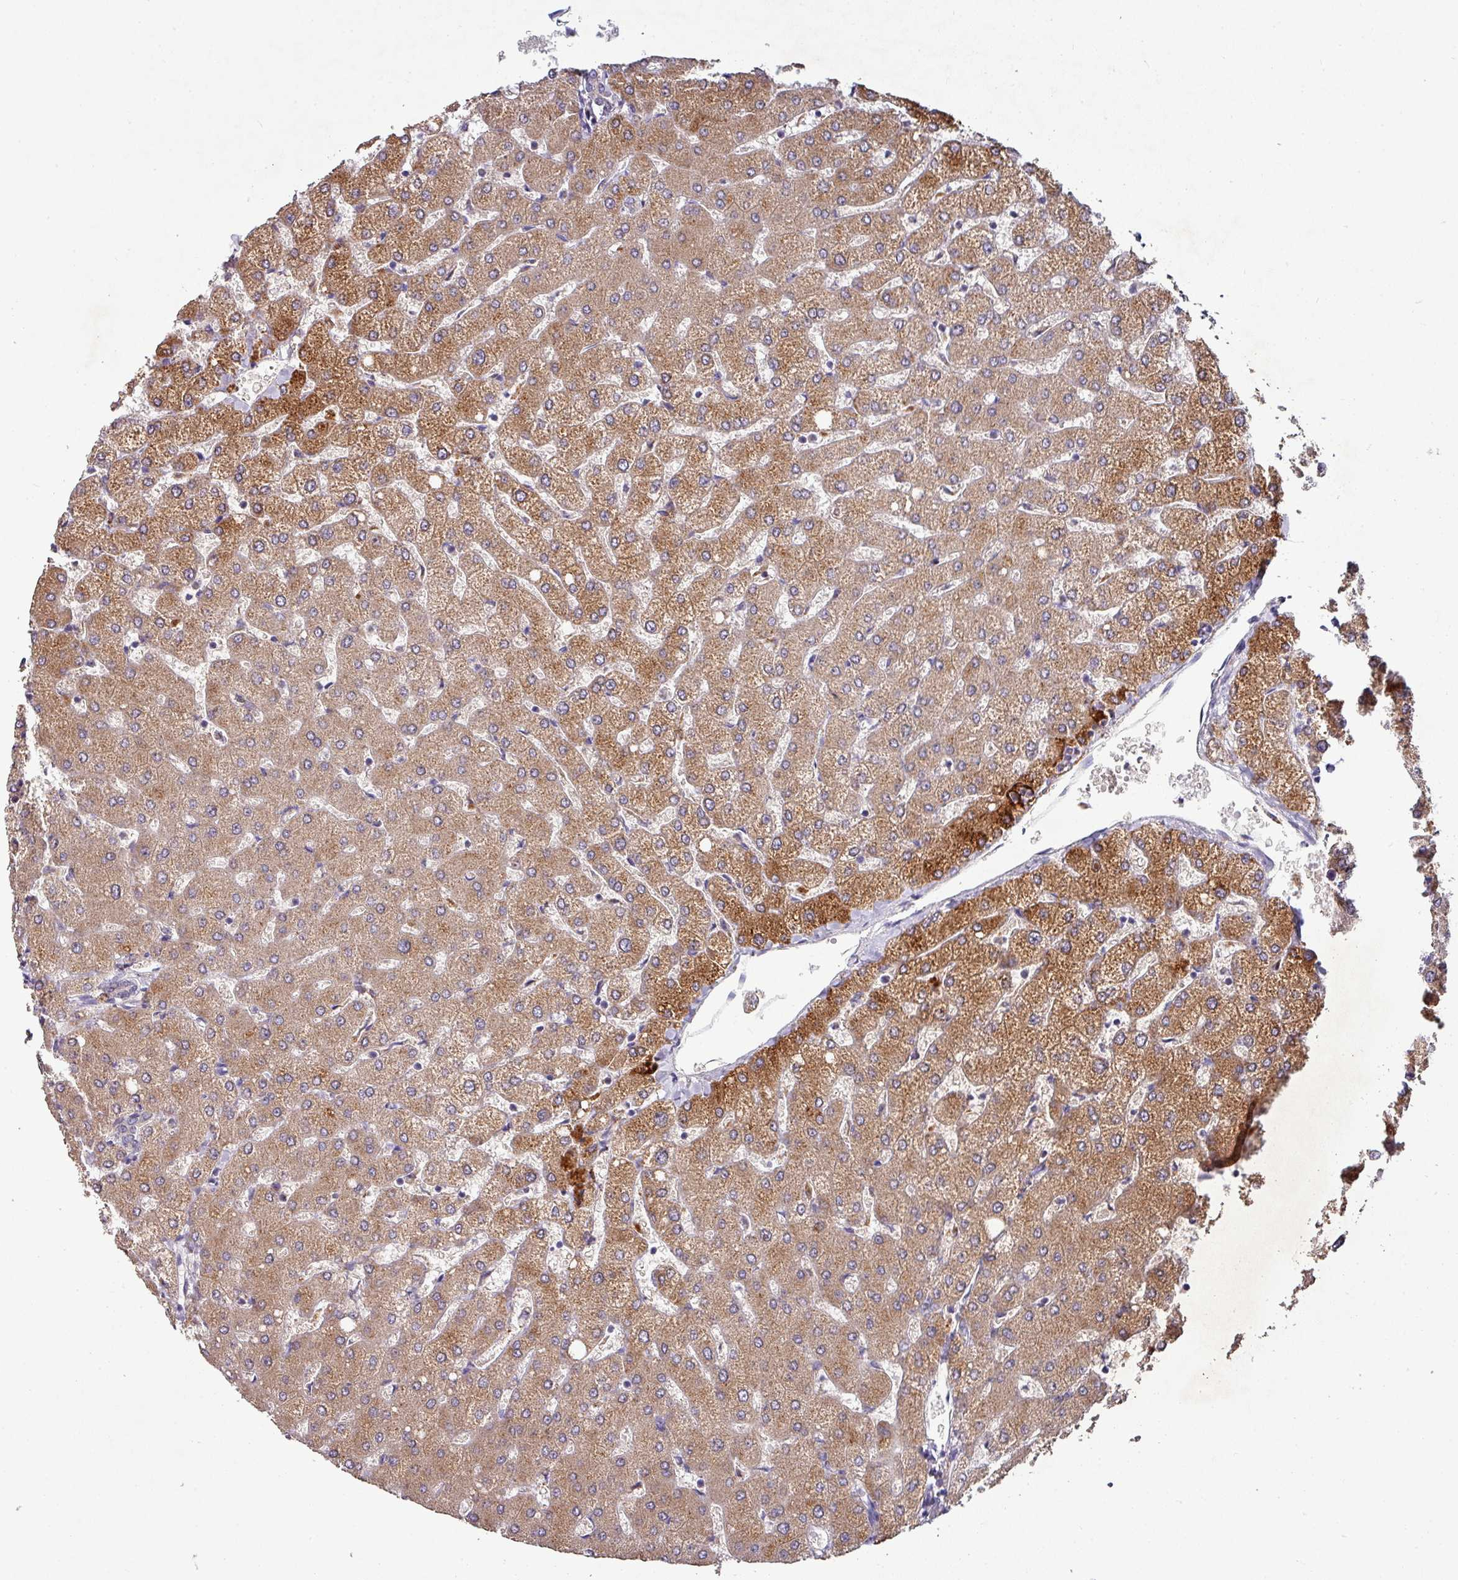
{"staining": {"intensity": "negative", "quantity": "none", "location": "none"}, "tissue": "liver", "cell_type": "Cholangiocytes", "image_type": "normal", "snomed": [{"axis": "morphology", "description": "Normal tissue, NOS"}, {"axis": "topography", "description": "Liver"}], "caption": "Normal liver was stained to show a protein in brown. There is no significant positivity in cholangiocytes. (Immunohistochemistry (ihc), brightfield microscopy, high magnification).", "gene": "AEBP2", "patient": {"sex": "female", "age": 54}}